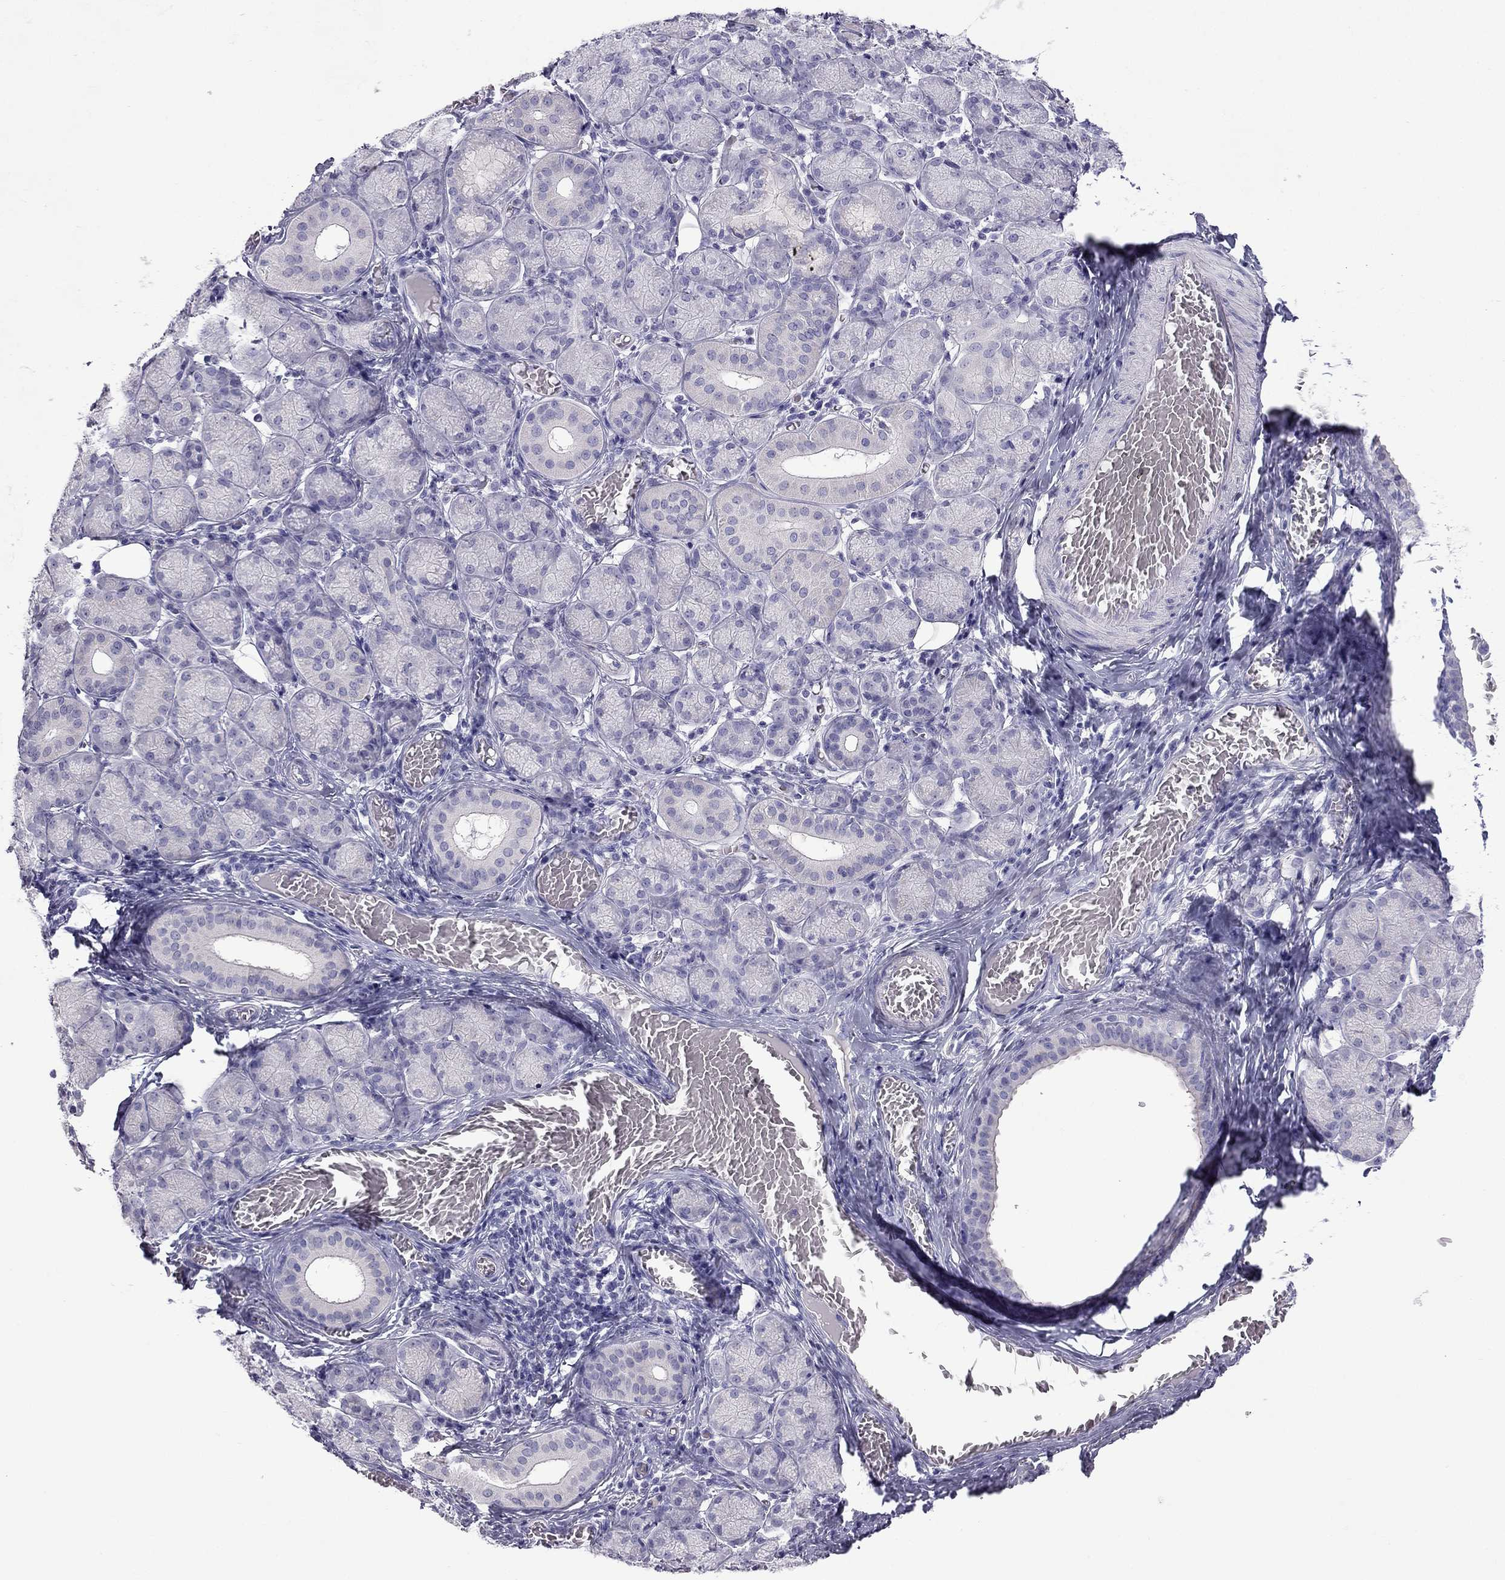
{"staining": {"intensity": "negative", "quantity": "none", "location": "none"}, "tissue": "salivary gland", "cell_type": "Glandular cells", "image_type": "normal", "snomed": [{"axis": "morphology", "description": "Normal tissue, NOS"}, {"axis": "topography", "description": "Salivary gland"}, {"axis": "topography", "description": "Peripheral nerve tissue"}], "caption": "Photomicrograph shows no significant protein expression in glandular cells of benign salivary gland. Nuclei are stained in blue.", "gene": "ERC2", "patient": {"sex": "female", "age": 24}}